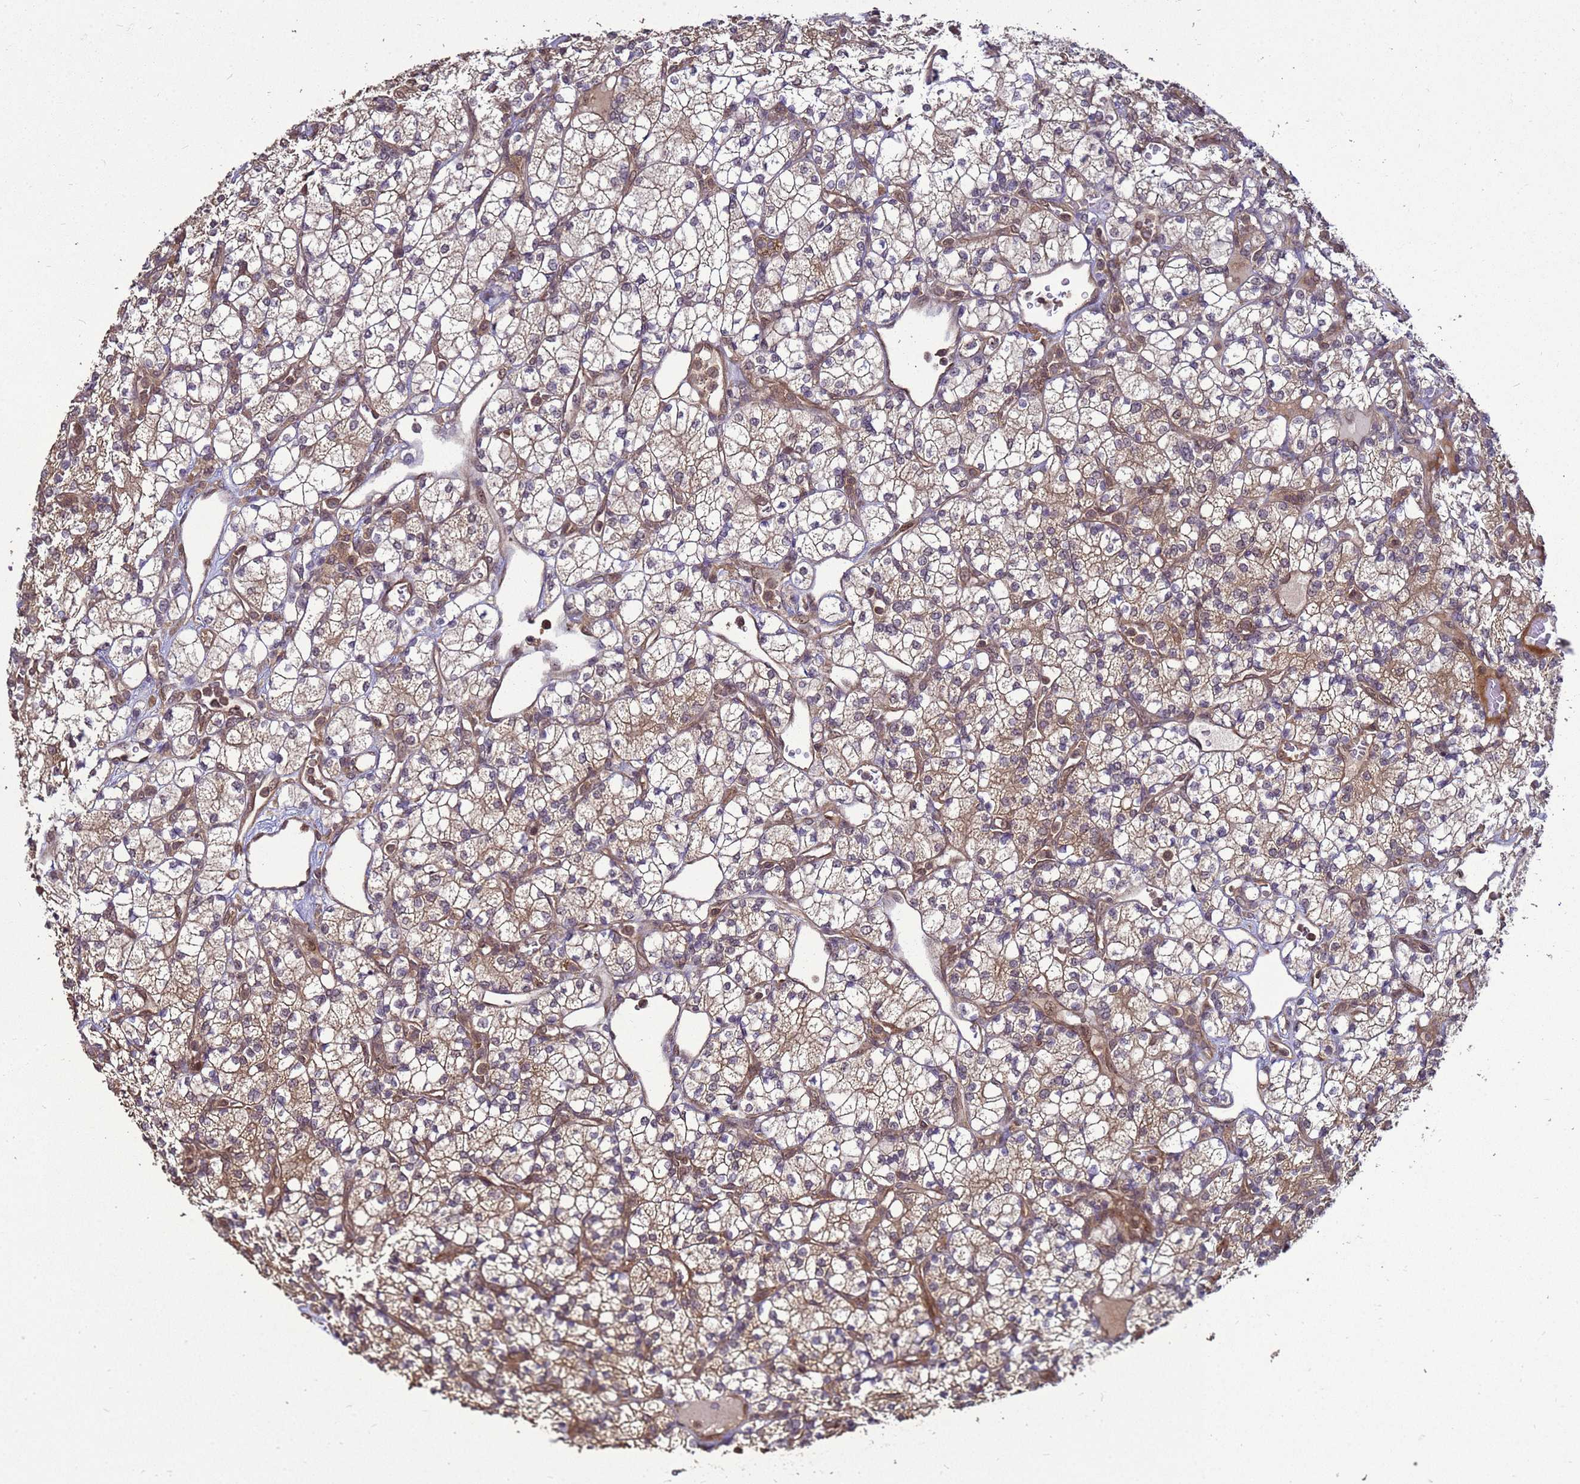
{"staining": {"intensity": "moderate", "quantity": "25%-75%", "location": "cytoplasmic/membranous"}, "tissue": "renal cancer", "cell_type": "Tumor cells", "image_type": "cancer", "snomed": [{"axis": "morphology", "description": "Adenocarcinoma, NOS"}, {"axis": "topography", "description": "Kidney"}], "caption": "Immunohistochemistry (IHC) of human renal cancer displays medium levels of moderate cytoplasmic/membranous expression in about 25%-75% of tumor cells.", "gene": "CRBN", "patient": {"sex": "male", "age": 77}}